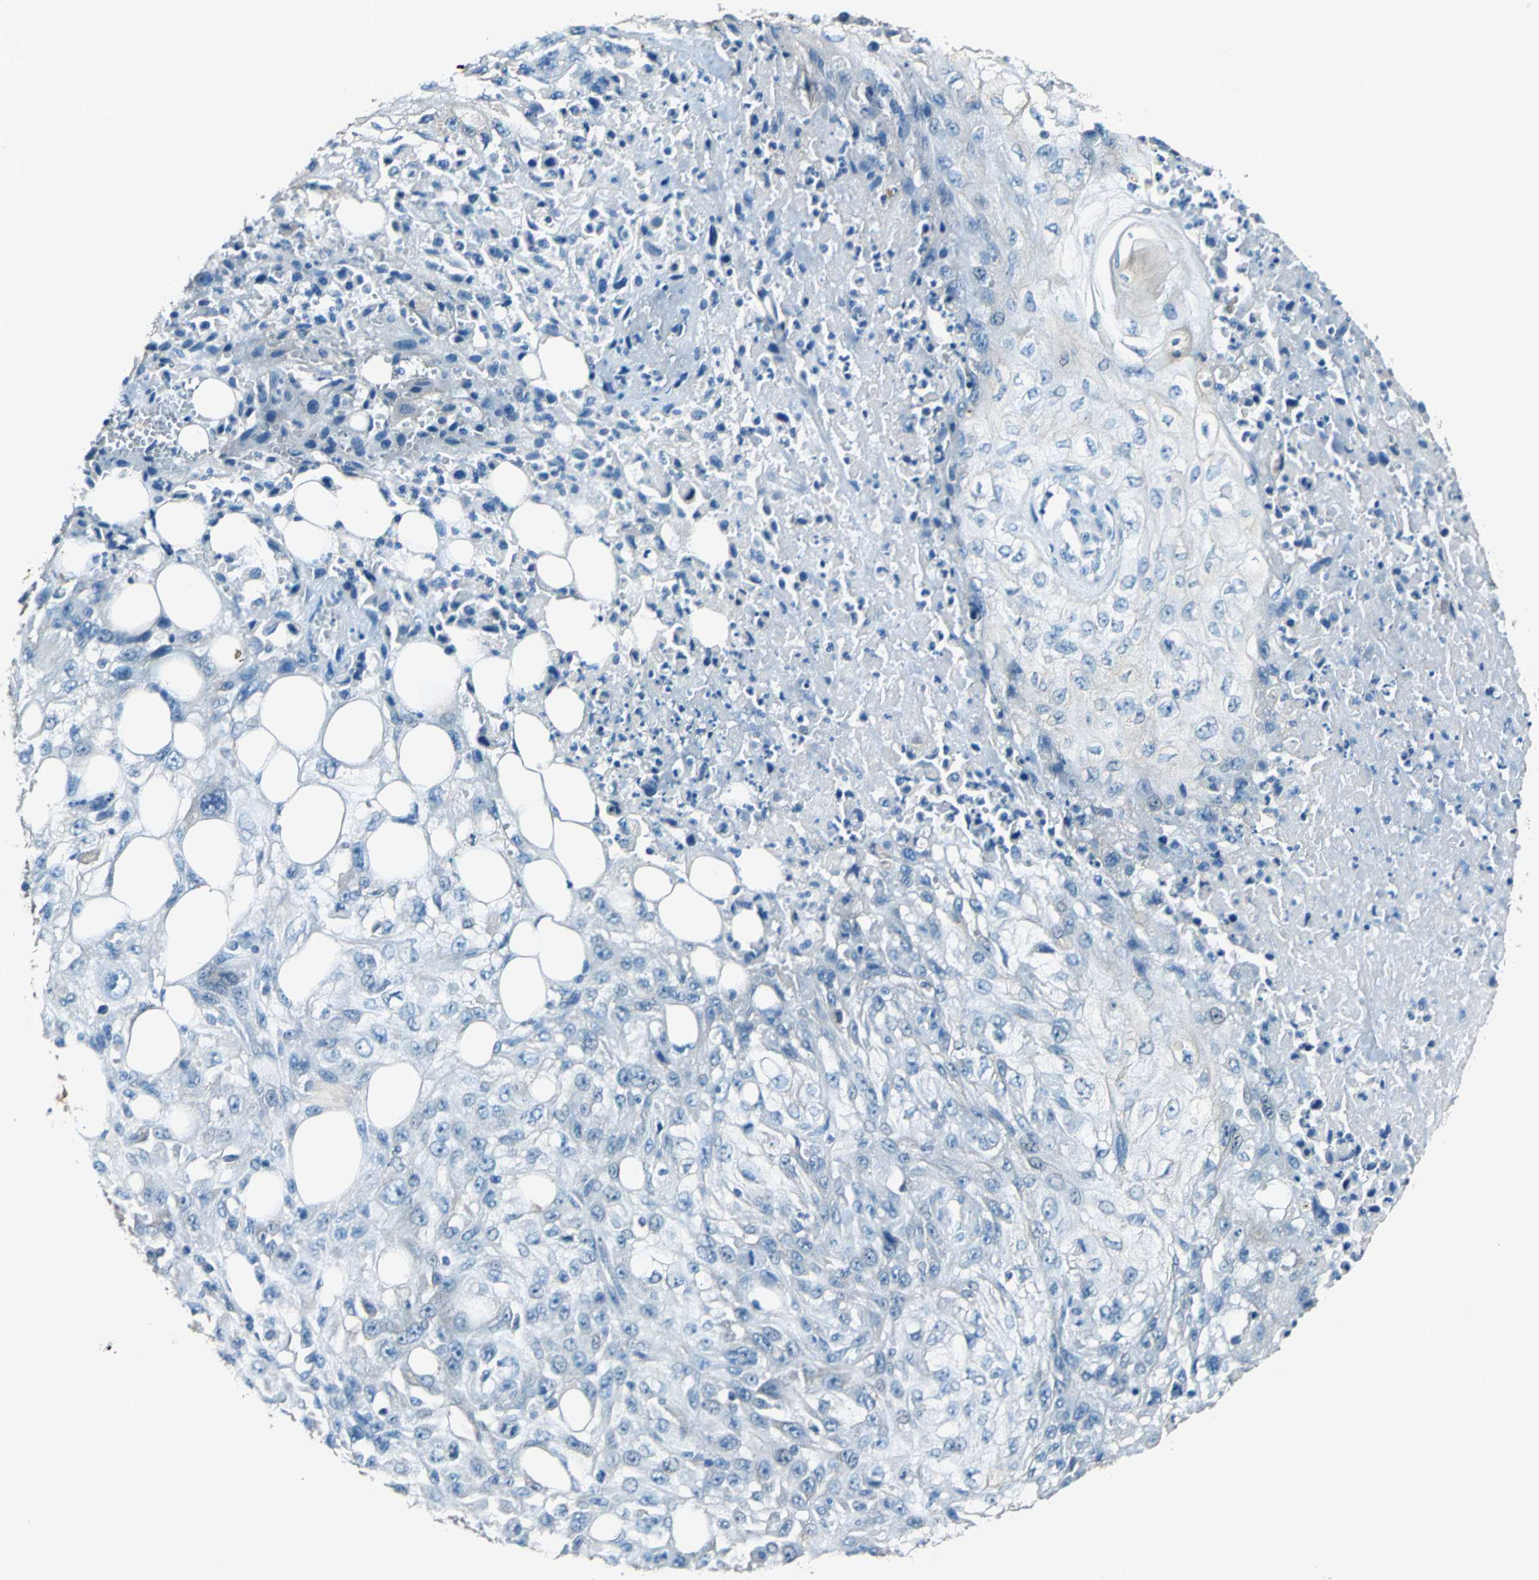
{"staining": {"intensity": "negative", "quantity": "none", "location": "none"}, "tissue": "skin cancer", "cell_type": "Tumor cells", "image_type": "cancer", "snomed": [{"axis": "morphology", "description": "Squamous cell carcinoma, NOS"}, {"axis": "topography", "description": "Skin"}], "caption": "This is an IHC photomicrograph of skin cancer (squamous cell carcinoma). There is no expression in tumor cells.", "gene": "PRKCA", "patient": {"sex": "male", "age": 75}}